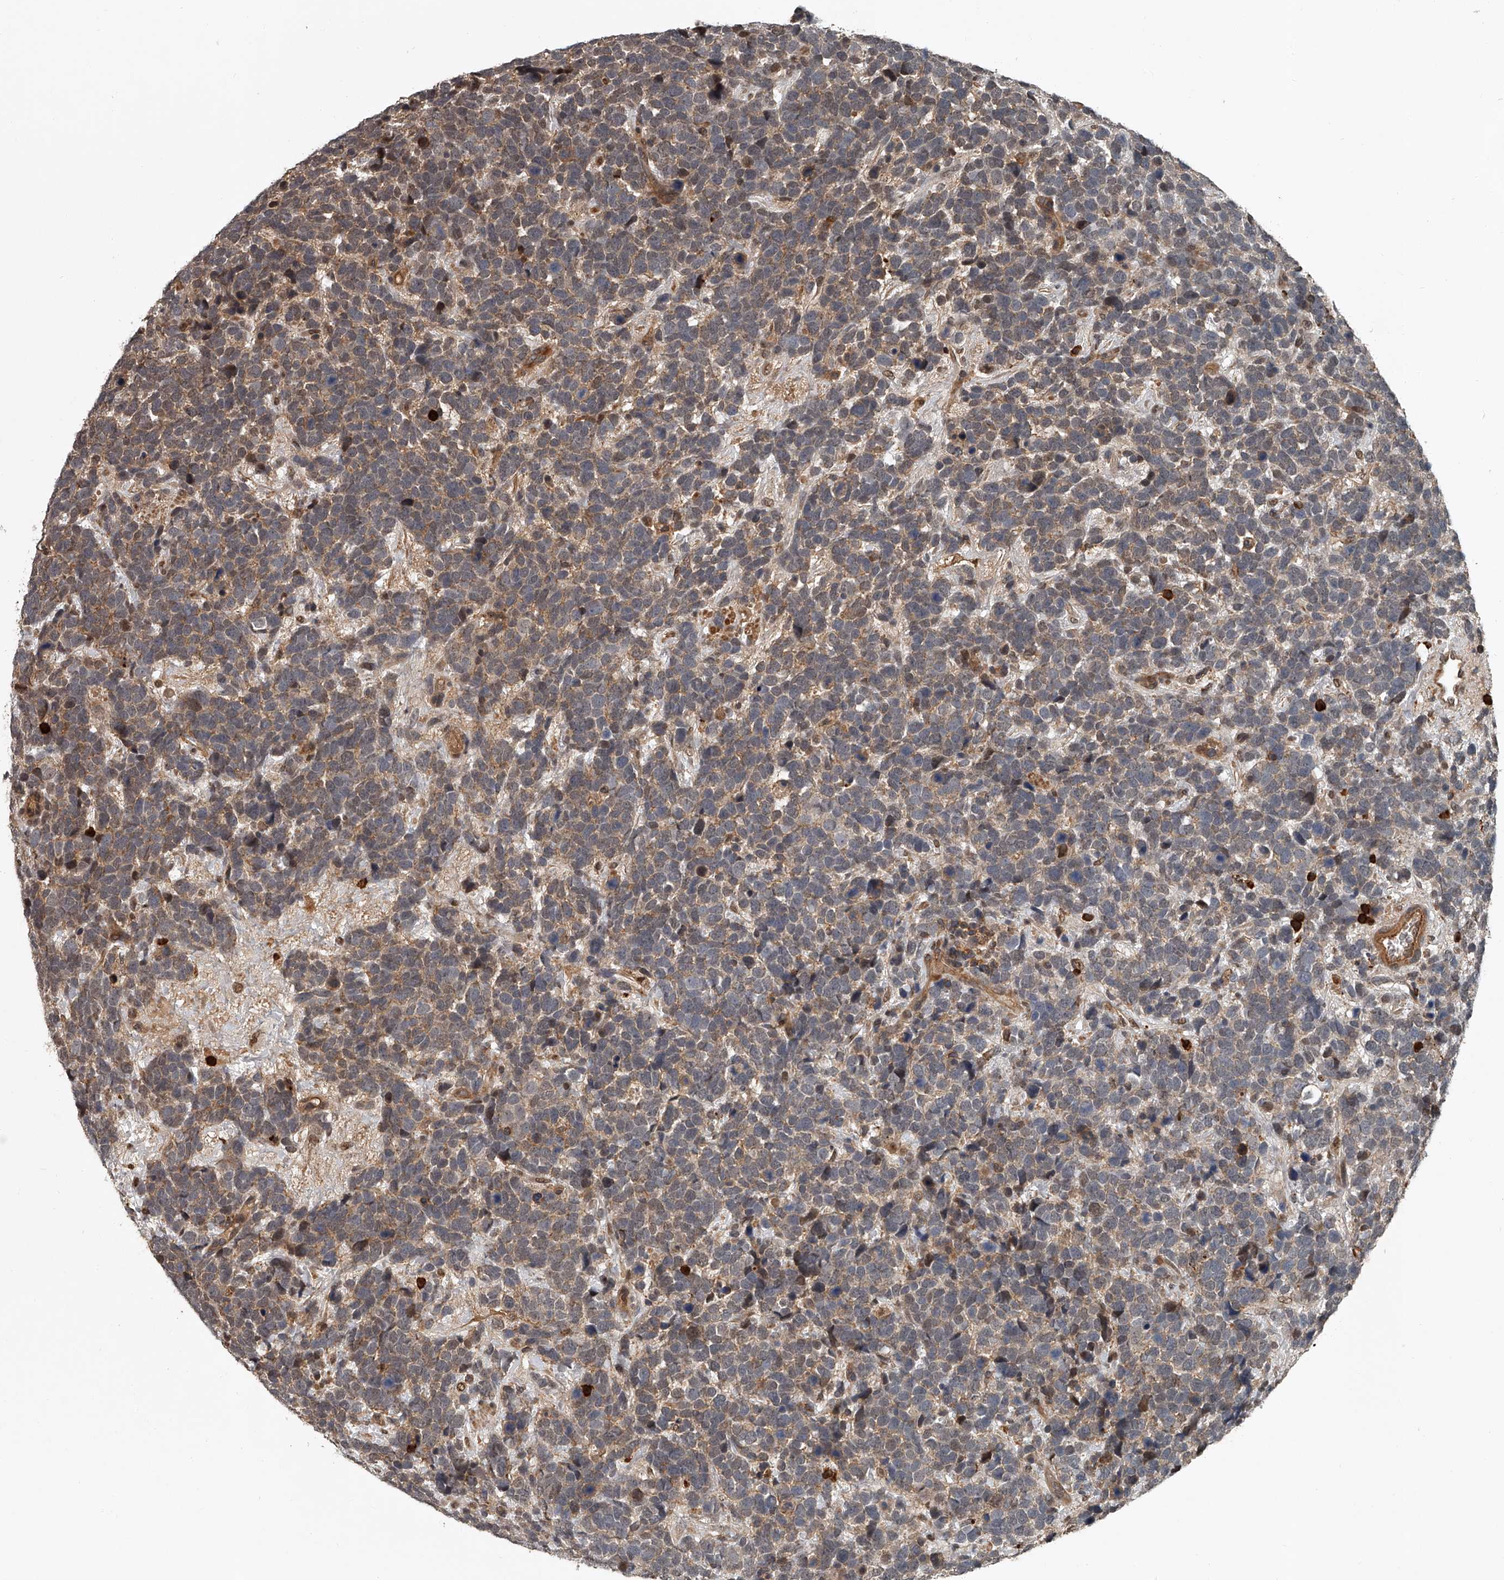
{"staining": {"intensity": "moderate", "quantity": "25%-75%", "location": "cytoplasmic/membranous,nuclear"}, "tissue": "urothelial cancer", "cell_type": "Tumor cells", "image_type": "cancer", "snomed": [{"axis": "morphology", "description": "Urothelial carcinoma, High grade"}, {"axis": "topography", "description": "Urinary bladder"}], "caption": "An image of urothelial cancer stained for a protein demonstrates moderate cytoplasmic/membranous and nuclear brown staining in tumor cells. Using DAB (3,3'-diaminobenzidine) (brown) and hematoxylin (blue) stains, captured at high magnification using brightfield microscopy.", "gene": "PLEKHG1", "patient": {"sex": "female", "age": 82}}